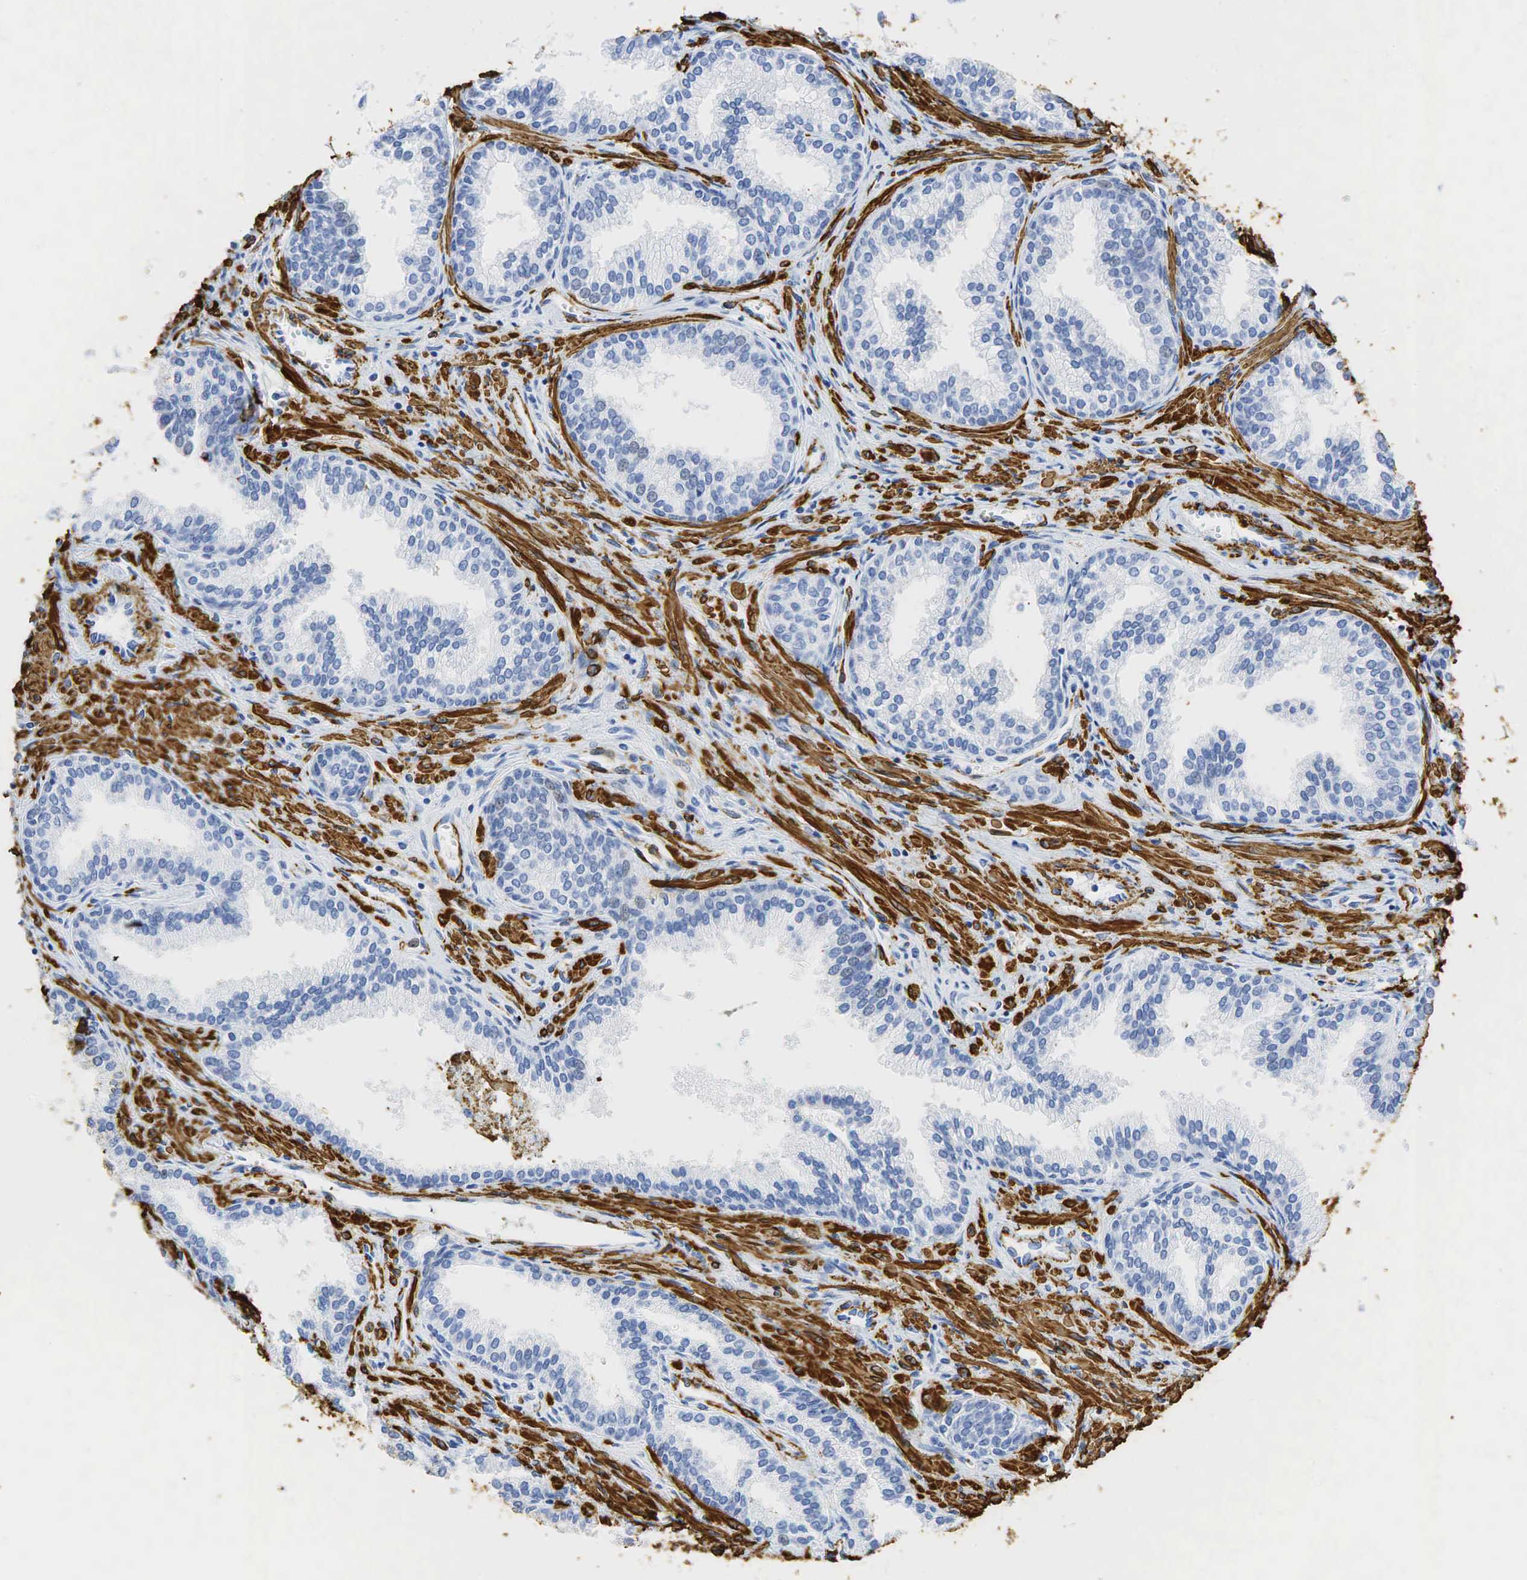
{"staining": {"intensity": "negative", "quantity": "none", "location": "none"}, "tissue": "prostate", "cell_type": "Glandular cells", "image_type": "normal", "snomed": [{"axis": "morphology", "description": "Normal tissue, NOS"}, {"axis": "topography", "description": "Prostate"}], "caption": "Normal prostate was stained to show a protein in brown. There is no significant expression in glandular cells.", "gene": "ACTA1", "patient": {"sex": "male", "age": 68}}